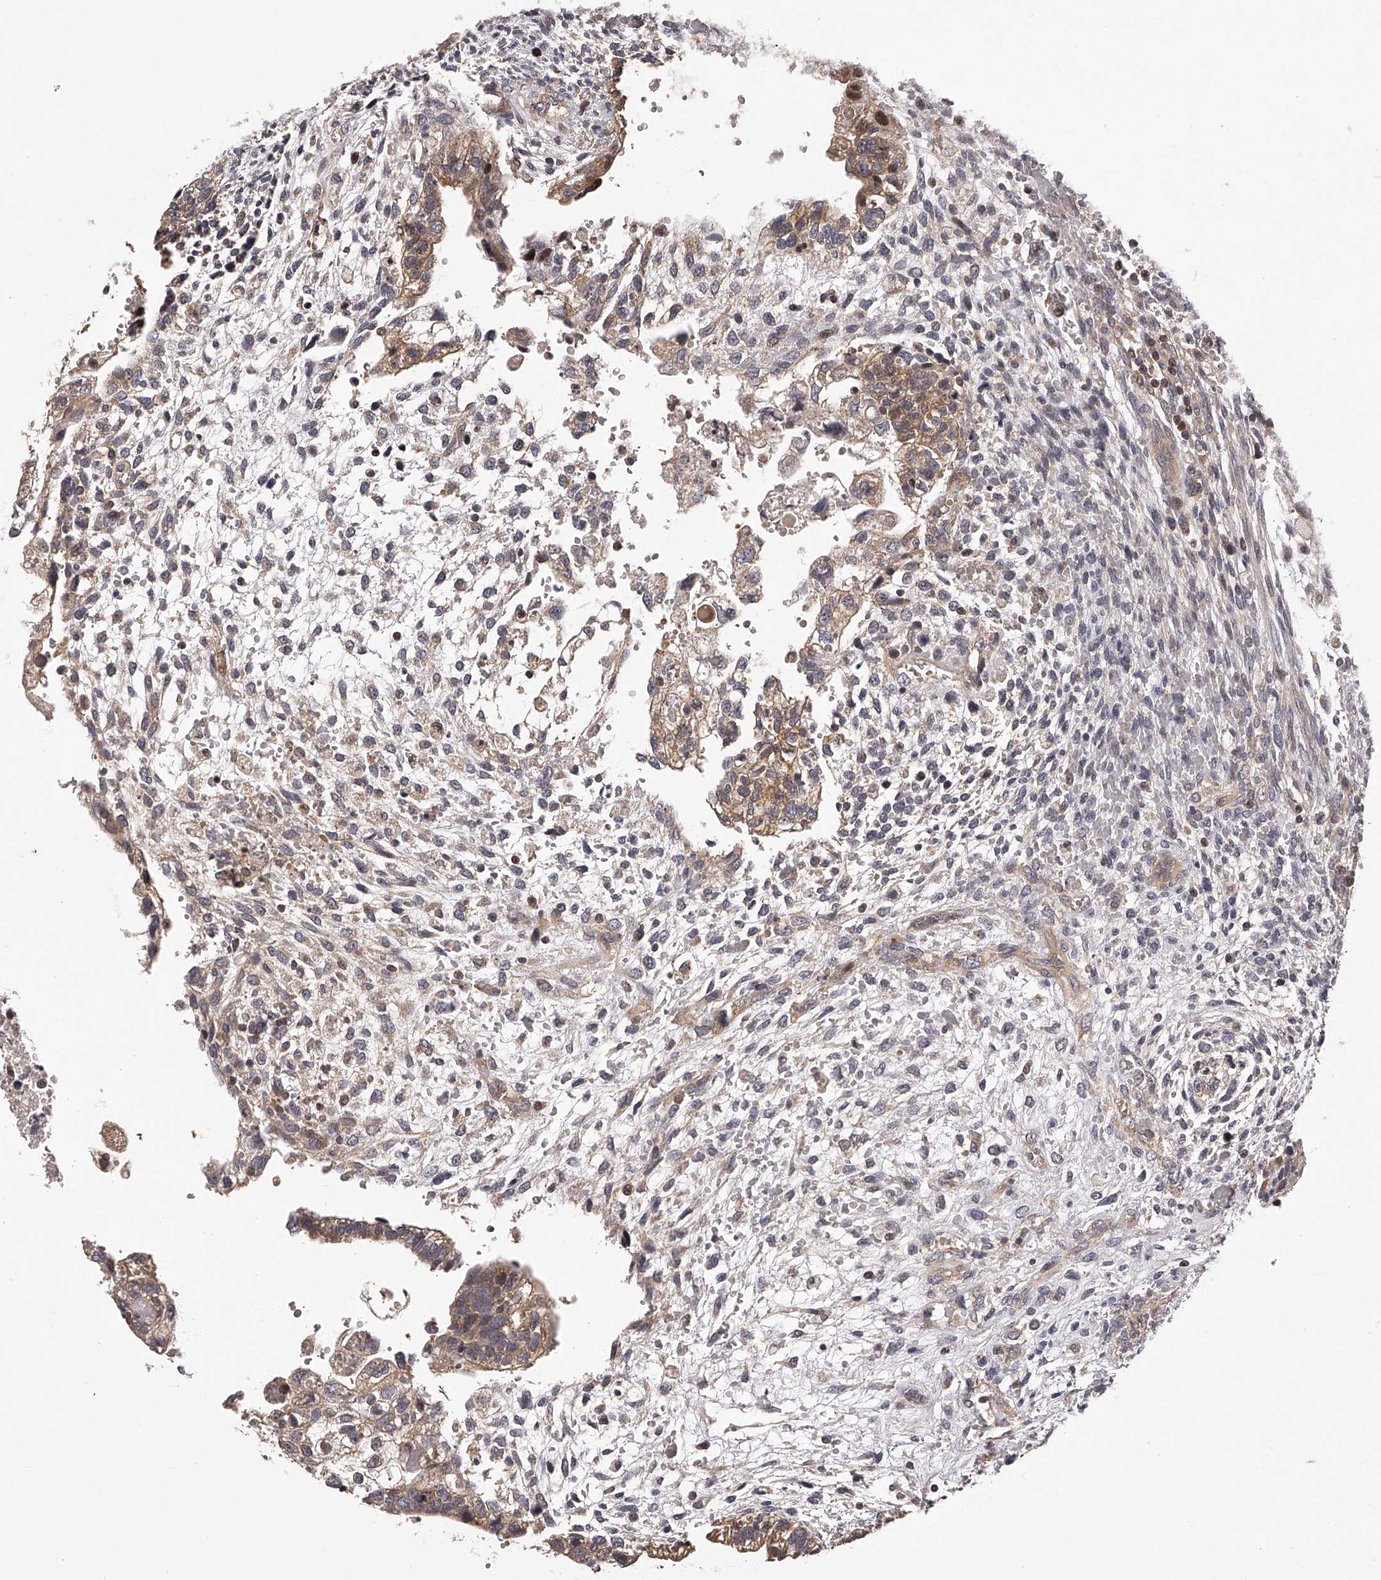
{"staining": {"intensity": "moderate", "quantity": ">75%", "location": "cytoplasmic/membranous"}, "tissue": "testis cancer", "cell_type": "Tumor cells", "image_type": "cancer", "snomed": [{"axis": "morphology", "description": "Carcinoma, Embryonal, NOS"}, {"axis": "topography", "description": "Testis"}], "caption": "IHC staining of testis cancer, which shows medium levels of moderate cytoplasmic/membranous staining in approximately >75% of tumor cells indicating moderate cytoplasmic/membranous protein staining. The staining was performed using DAB (3,3'-diaminobenzidine) (brown) for protein detection and nuclei were counterstained in hematoxylin (blue).", "gene": "PFDN2", "patient": {"sex": "male", "age": 37}}